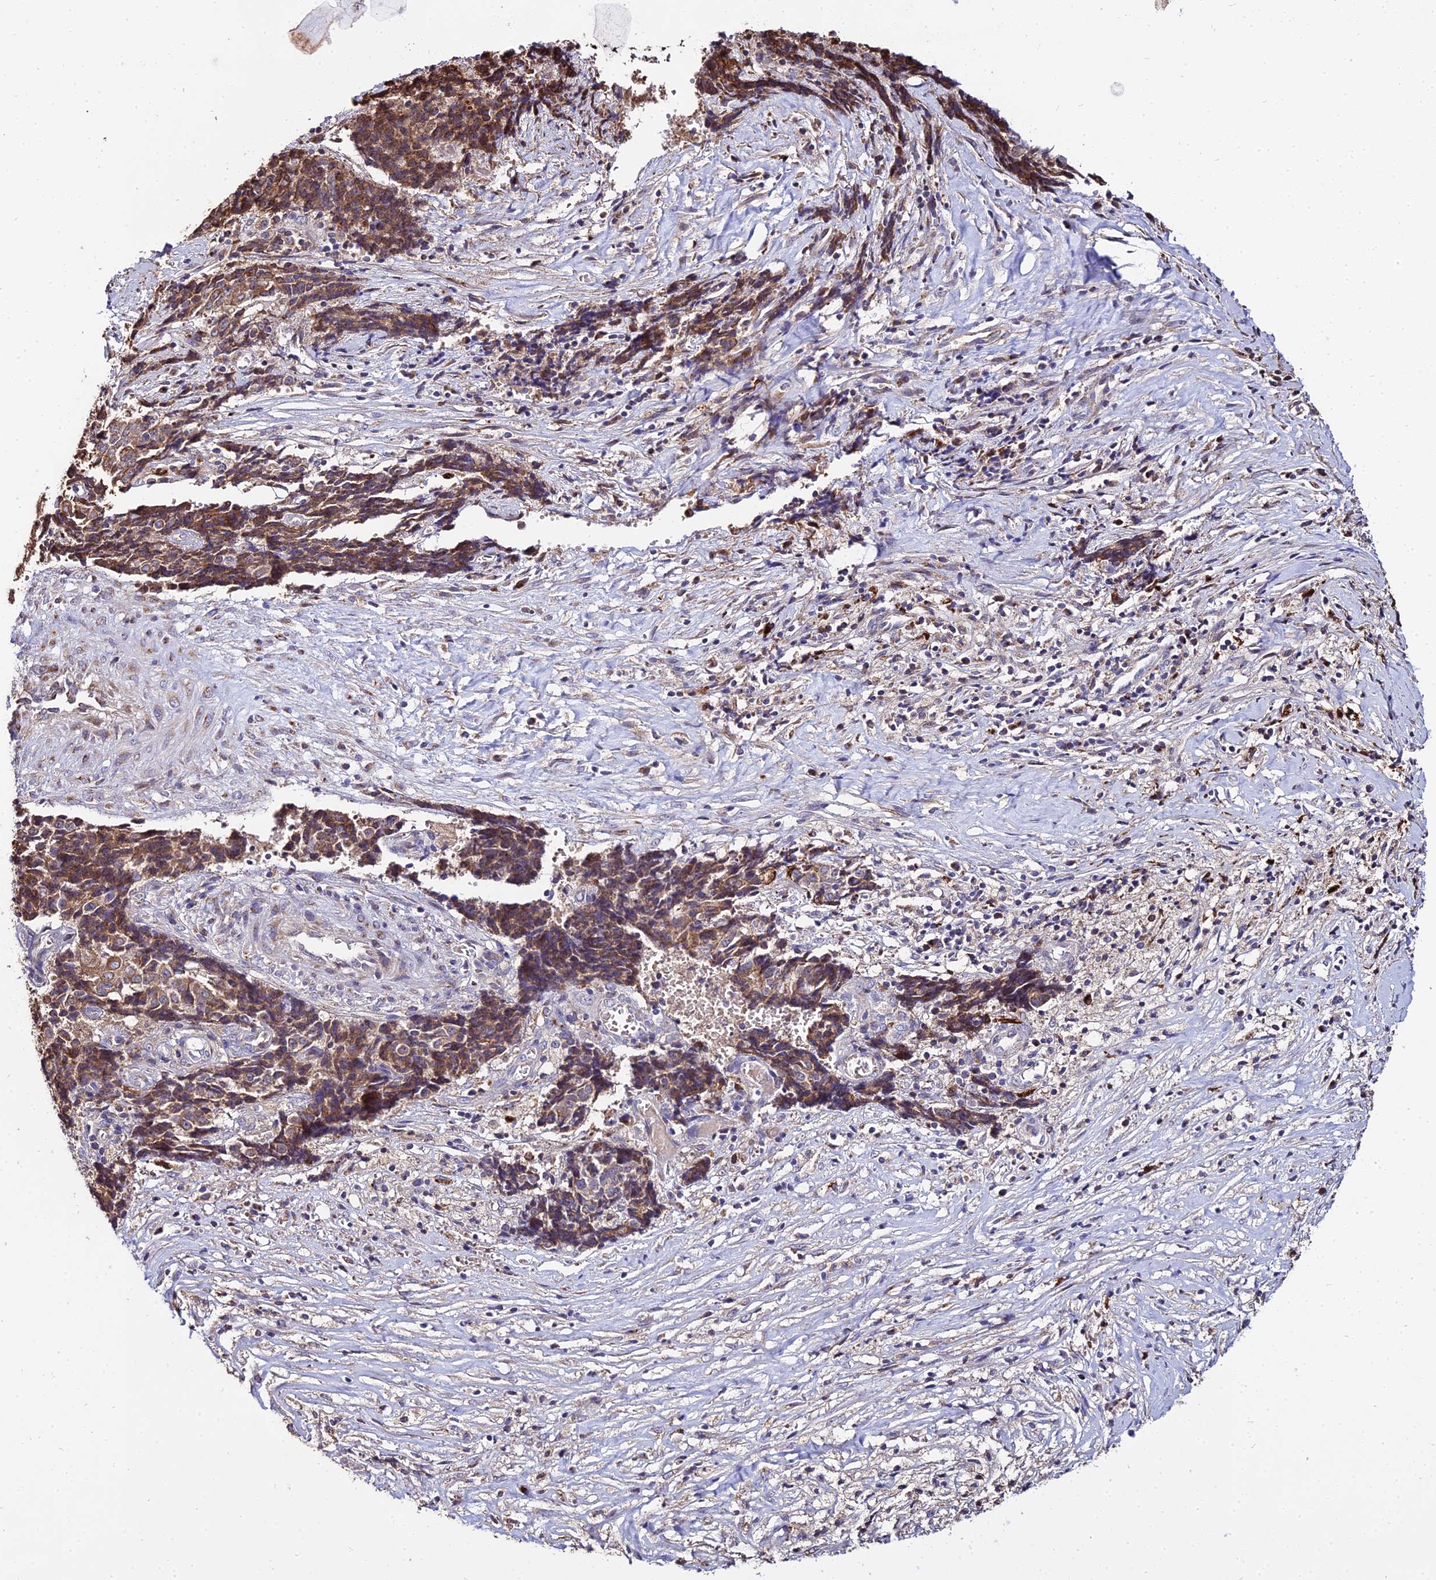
{"staining": {"intensity": "moderate", "quantity": "25%-75%", "location": "cytoplasmic/membranous"}, "tissue": "ovarian cancer", "cell_type": "Tumor cells", "image_type": "cancer", "snomed": [{"axis": "morphology", "description": "Carcinoma, endometroid"}, {"axis": "topography", "description": "Ovary"}], "caption": "Protein staining displays moderate cytoplasmic/membranous staining in about 25%-75% of tumor cells in ovarian endometroid carcinoma.", "gene": "PEX19", "patient": {"sex": "female", "age": 42}}